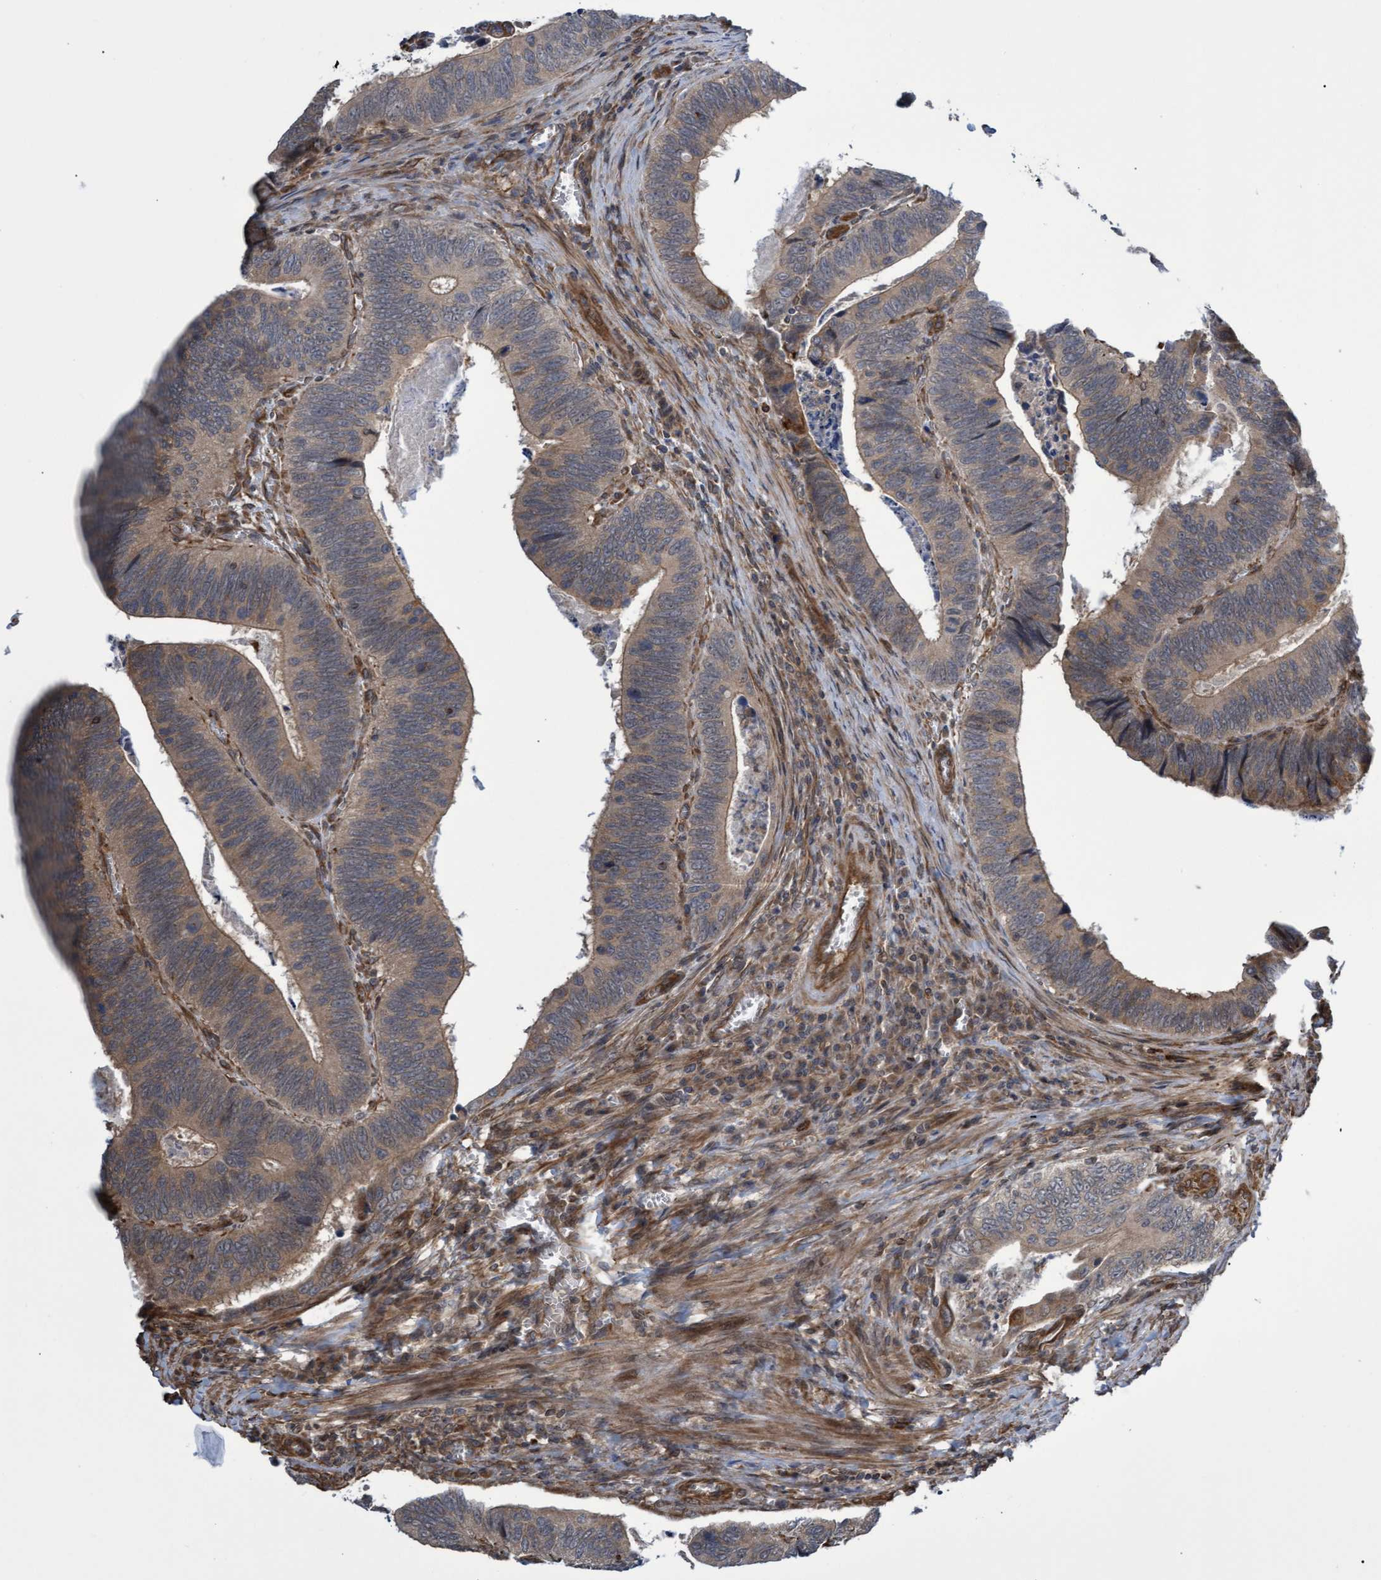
{"staining": {"intensity": "weak", "quantity": ">75%", "location": "cytoplasmic/membranous"}, "tissue": "colorectal cancer", "cell_type": "Tumor cells", "image_type": "cancer", "snomed": [{"axis": "morphology", "description": "Inflammation, NOS"}, {"axis": "morphology", "description": "Adenocarcinoma, NOS"}, {"axis": "topography", "description": "Colon"}], "caption": "Brown immunohistochemical staining in colorectal cancer exhibits weak cytoplasmic/membranous staining in about >75% of tumor cells.", "gene": "TNFRSF10B", "patient": {"sex": "male", "age": 72}}